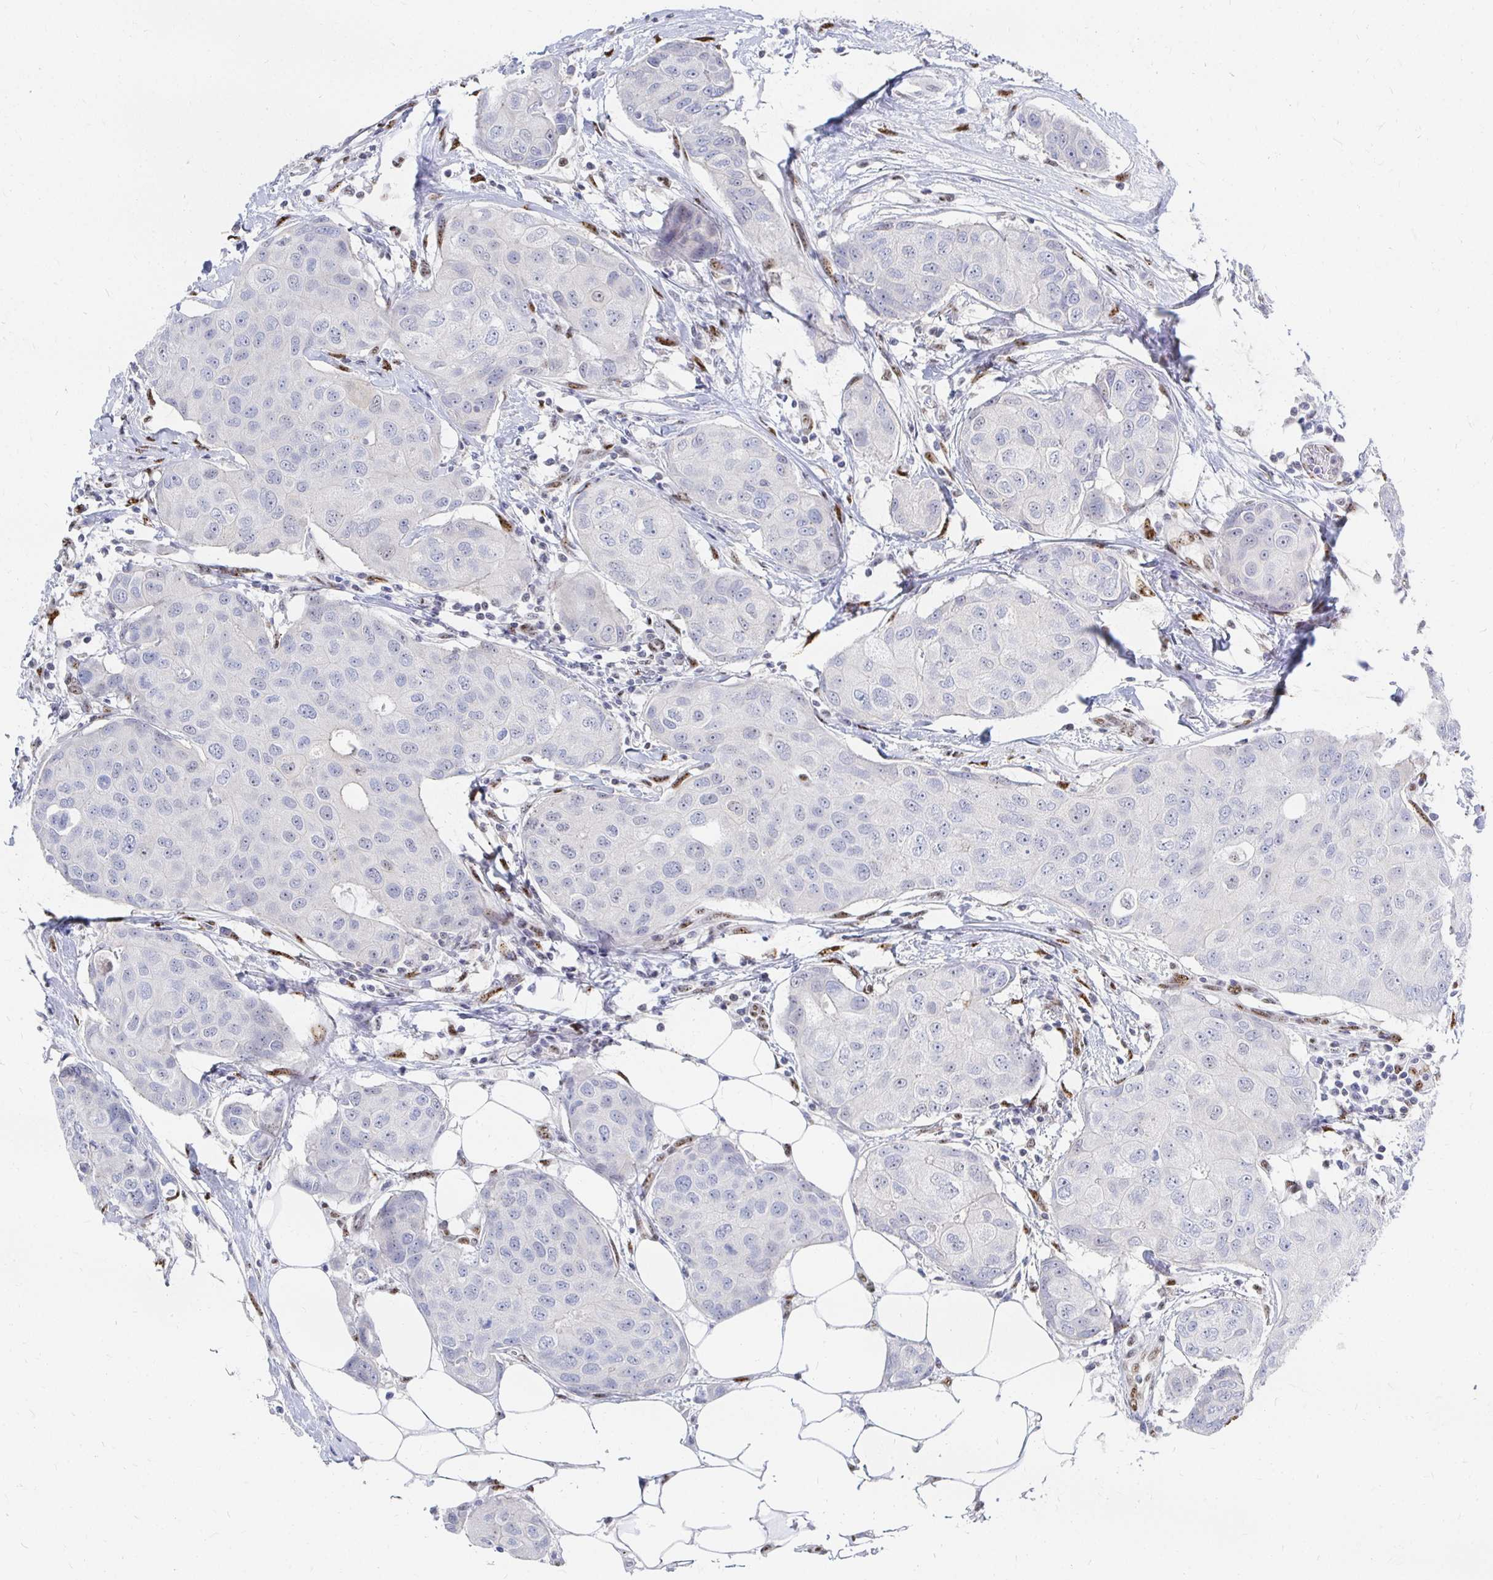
{"staining": {"intensity": "negative", "quantity": "none", "location": "none"}, "tissue": "breast cancer", "cell_type": "Tumor cells", "image_type": "cancer", "snomed": [{"axis": "morphology", "description": "Duct carcinoma"}, {"axis": "topography", "description": "Breast"}, {"axis": "topography", "description": "Lymph node"}], "caption": "A high-resolution photomicrograph shows IHC staining of breast cancer (intraductal carcinoma), which shows no significant expression in tumor cells.", "gene": "CLIC3", "patient": {"sex": "female", "age": 80}}